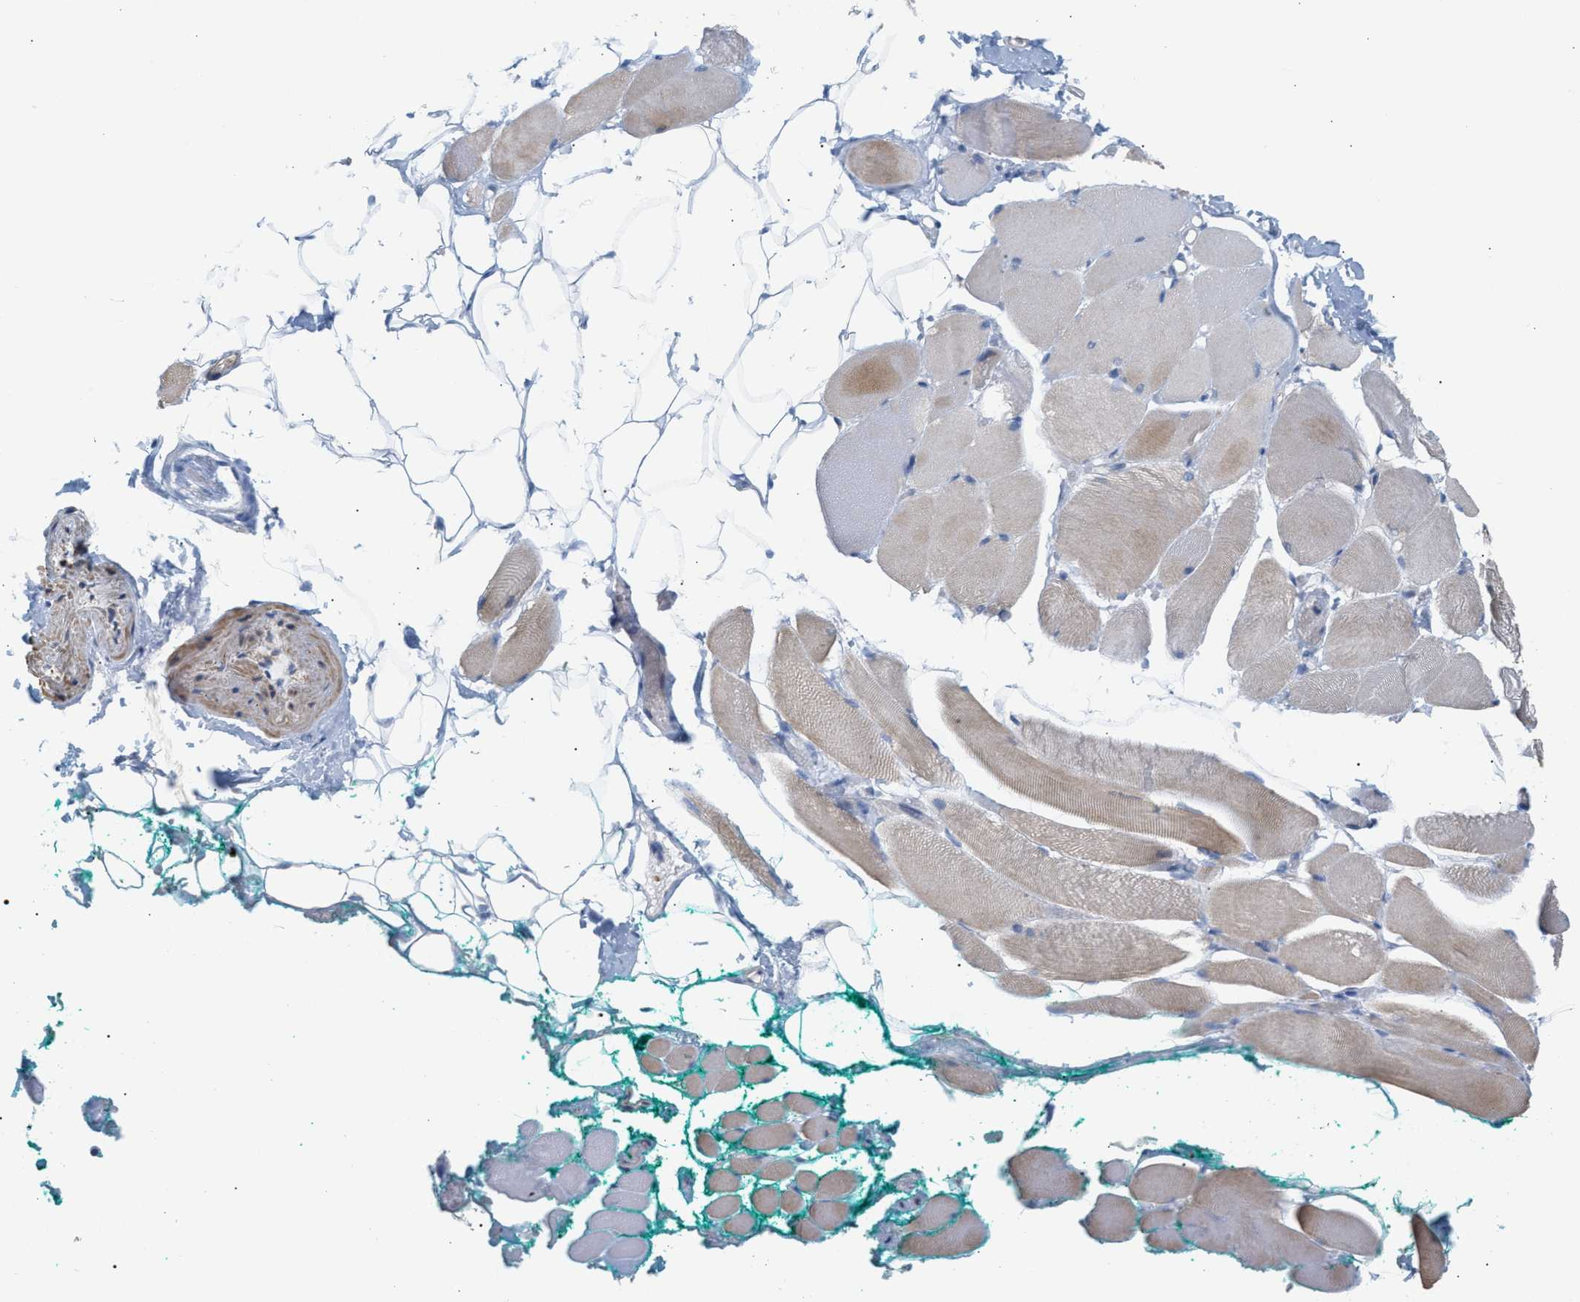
{"staining": {"intensity": "weak", "quantity": "<25%", "location": "cytoplasmic/membranous"}, "tissue": "skeletal muscle", "cell_type": "Myocytes", "image_type": "normal", "snomed": [{"axis": "morphology", "description": "Normal tissue, NOS"}, {"axis": "topography", "description": "Skeletal muscle"}, {"axis": "topography", "description": "Peripheral nerve tissue"}], "caption": "The immunohistochemistry (IHC) photomicrograph has no significant expression in myocytes of skeletal muscle. (Immunohistochemistry, brightfield microscopy, high magnification).", "gene": "LRCH1", "patient": {"sex": "female", "age": 84}}